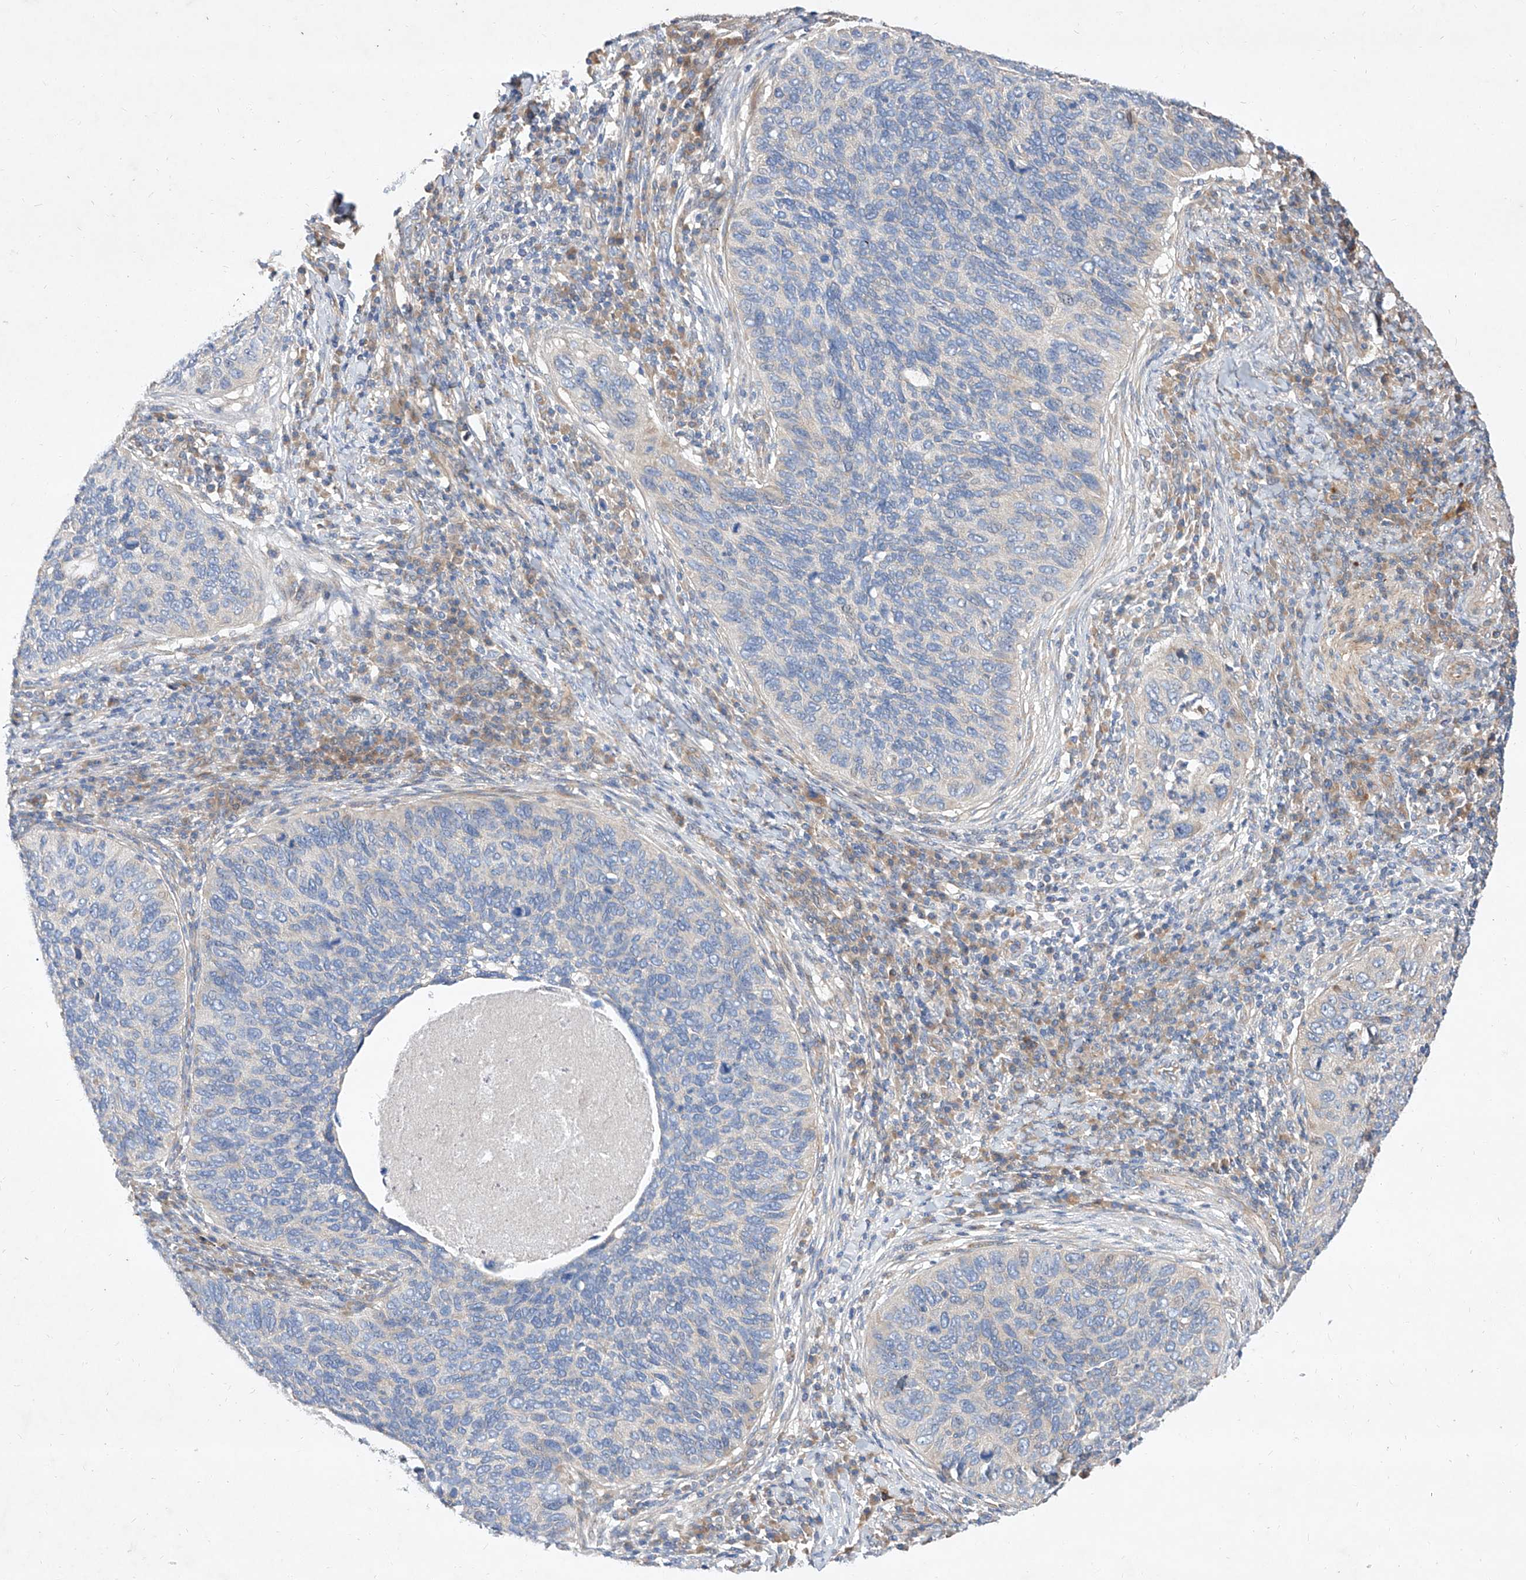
{"staining": {"intensity": "negative", "quantity": "none", "location": "none"}, "tissue": "cervical cancer", "cell_type": "Tumor cells", "image_type": "cancer", "snomed": [{"axis": "morphology", "description": "Squamous cell carcinoma, NOS"}, {"axis": "topography", "description": "Cervix"}], "caption": "The micrograph reveals no staining of tumor cells in cervical cancer (squamous cell carcinoma).", "gene": "DIRAS3", "patient": {"sex": "female", "age": 38}}